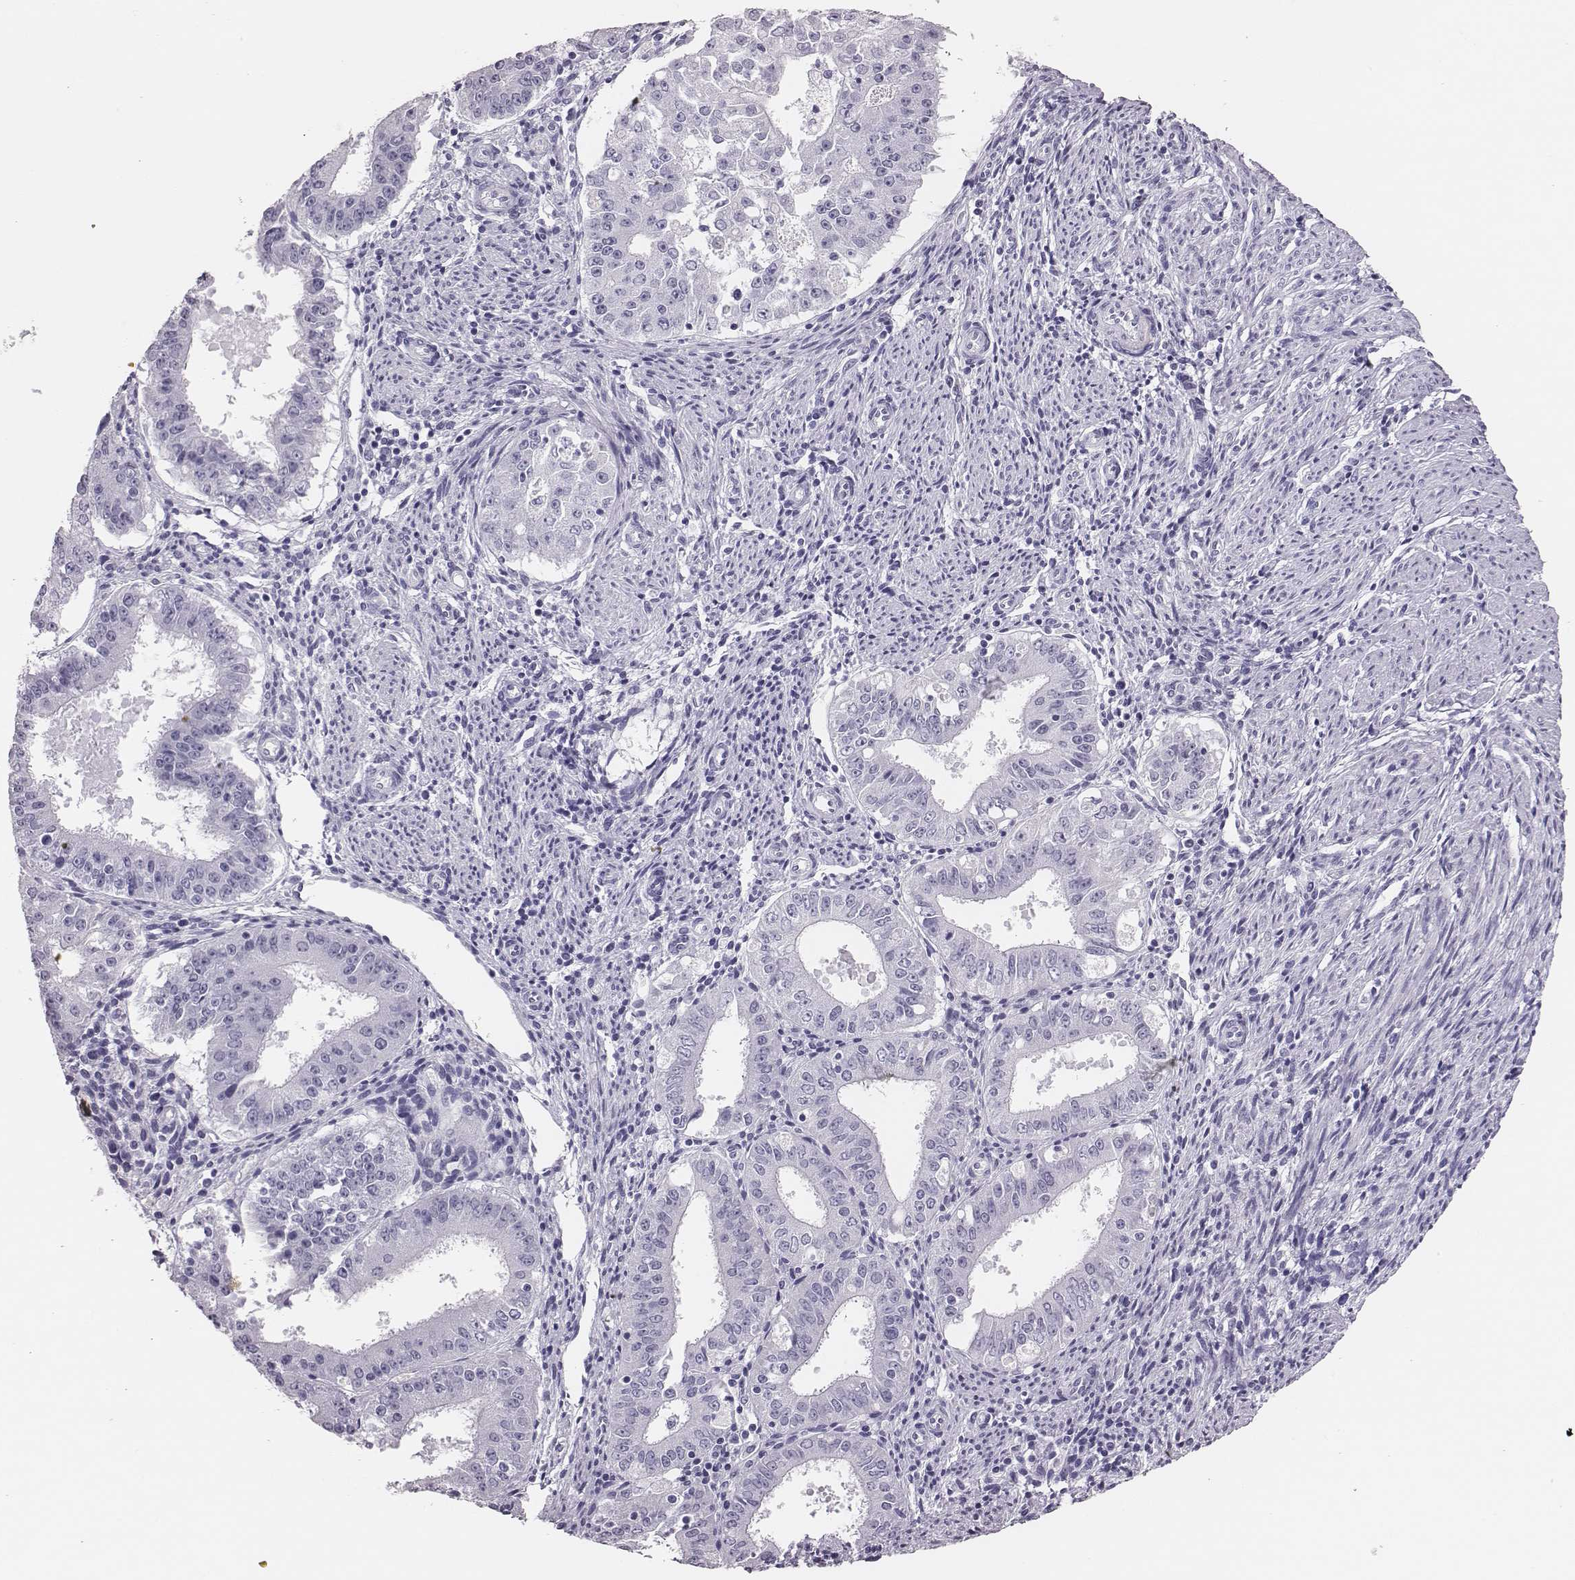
{"staining": {"intensity": "negative", "quantity": "none", "location": "none"}, "tissue": "ovarian cancer", "cell_type": "Tumor cells", "image_type": "cancer", "snomed": [{"axis": "morphology", "description": "Carcinoma, endometroid"}, {"axis": "topography", "description": "Ovary"}], "caption": "Histopathology image shows no significant protein staining in tumor cells of ovarian cancer (endometroid carcinoma). (Immunohistochemistry, brightfield microscopy, high magnification).", "gene": "H1-6", "patient": {"sex": "female", "age": 42}}